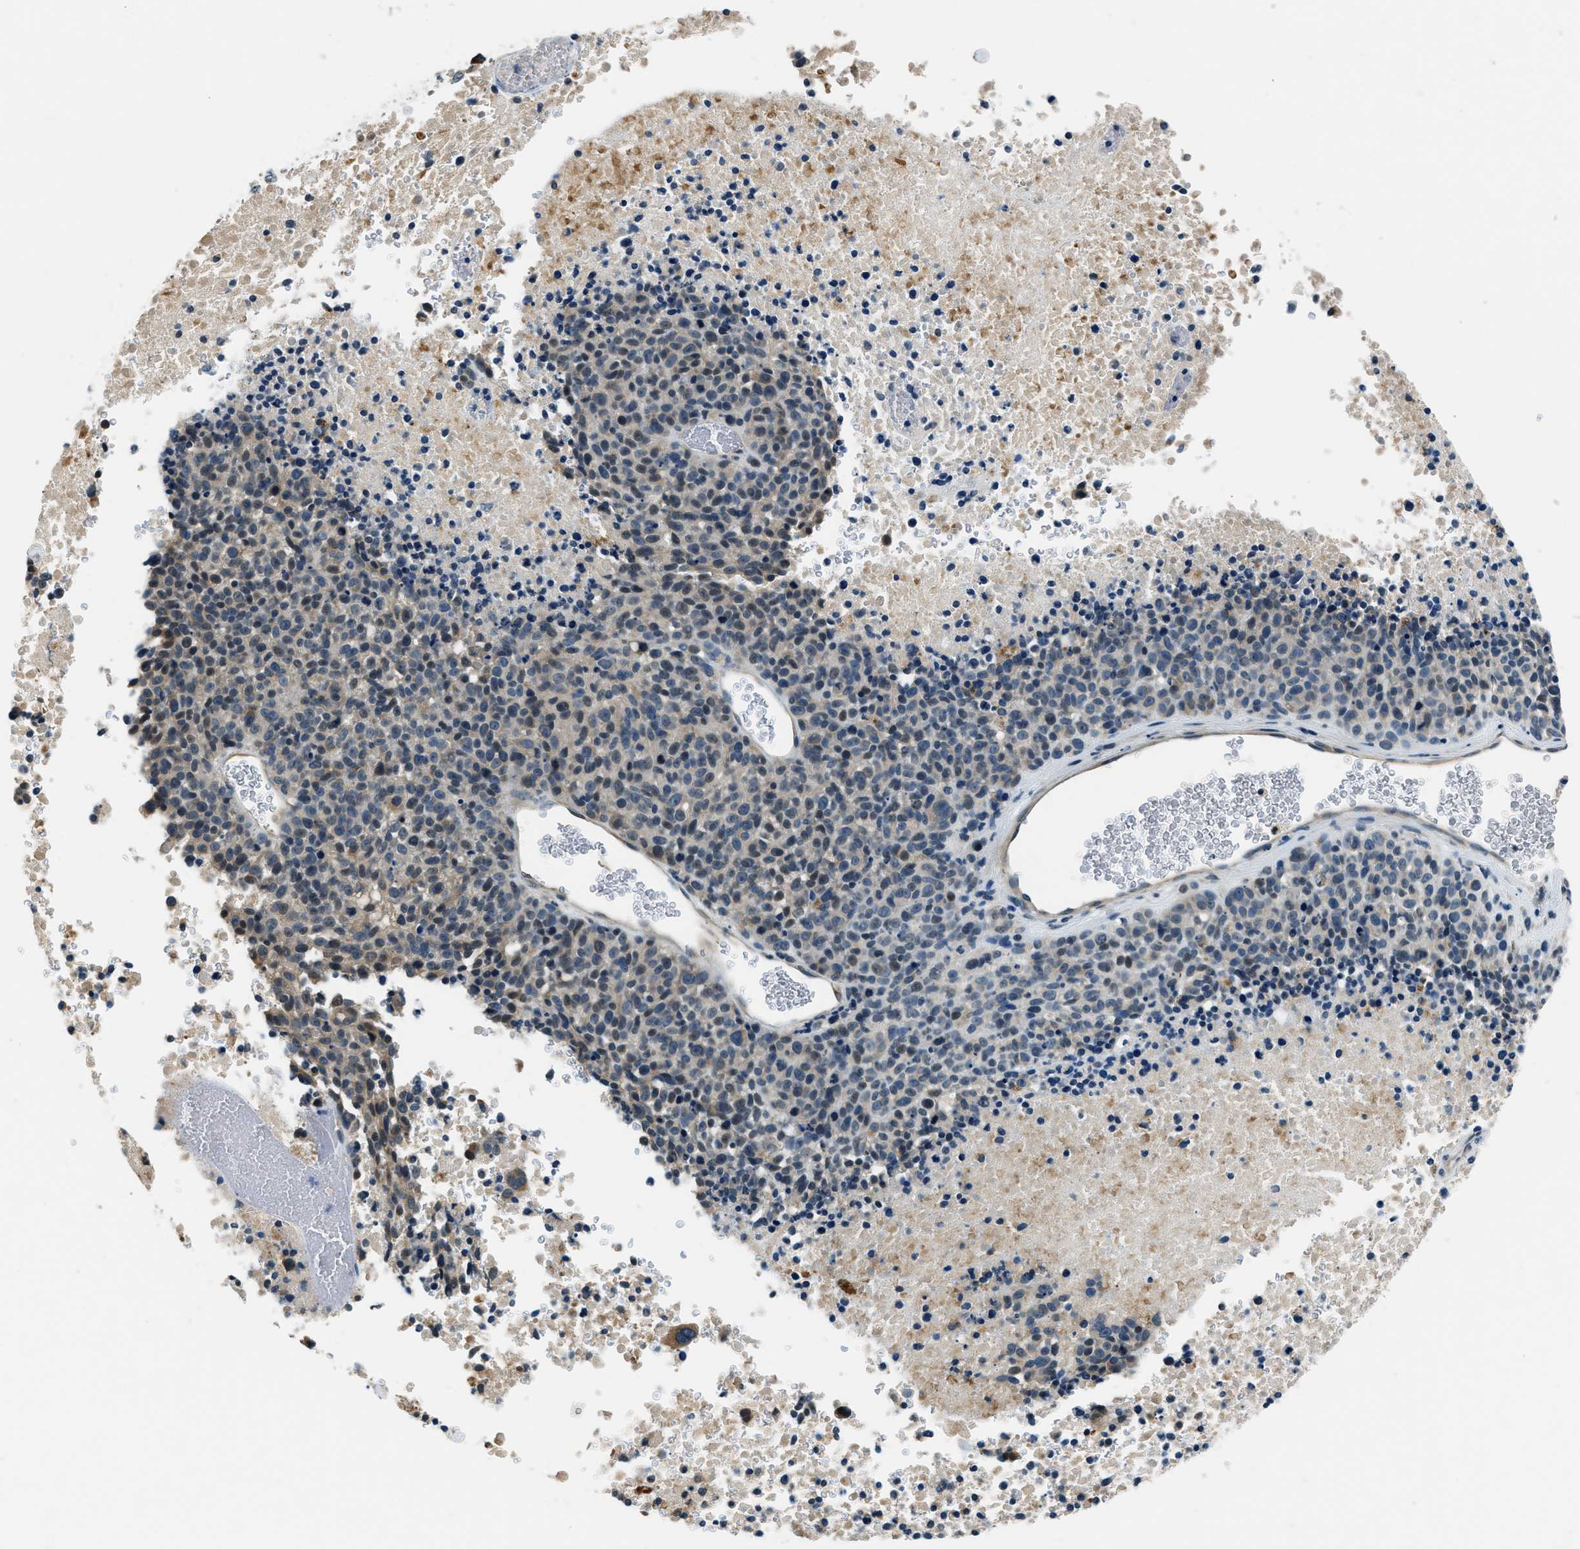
{"staining": {"intensity": "weak", "quantity": "<25%", "location": "nuclear"}, "tissue": "melanoma", "cell_type": "Tumor cells", "image_type": "cancer", "snomed": [{"axis": "morphology", "description": "Malignant melanoma, Metastatic site"}, {"axis": "topography", "description": "Cerebral cortex"}], "caption": "There is no significant expression in tumor cells of melanoma.", "gene": "NME8", "patient": {"sex": "female", "age": 52}}